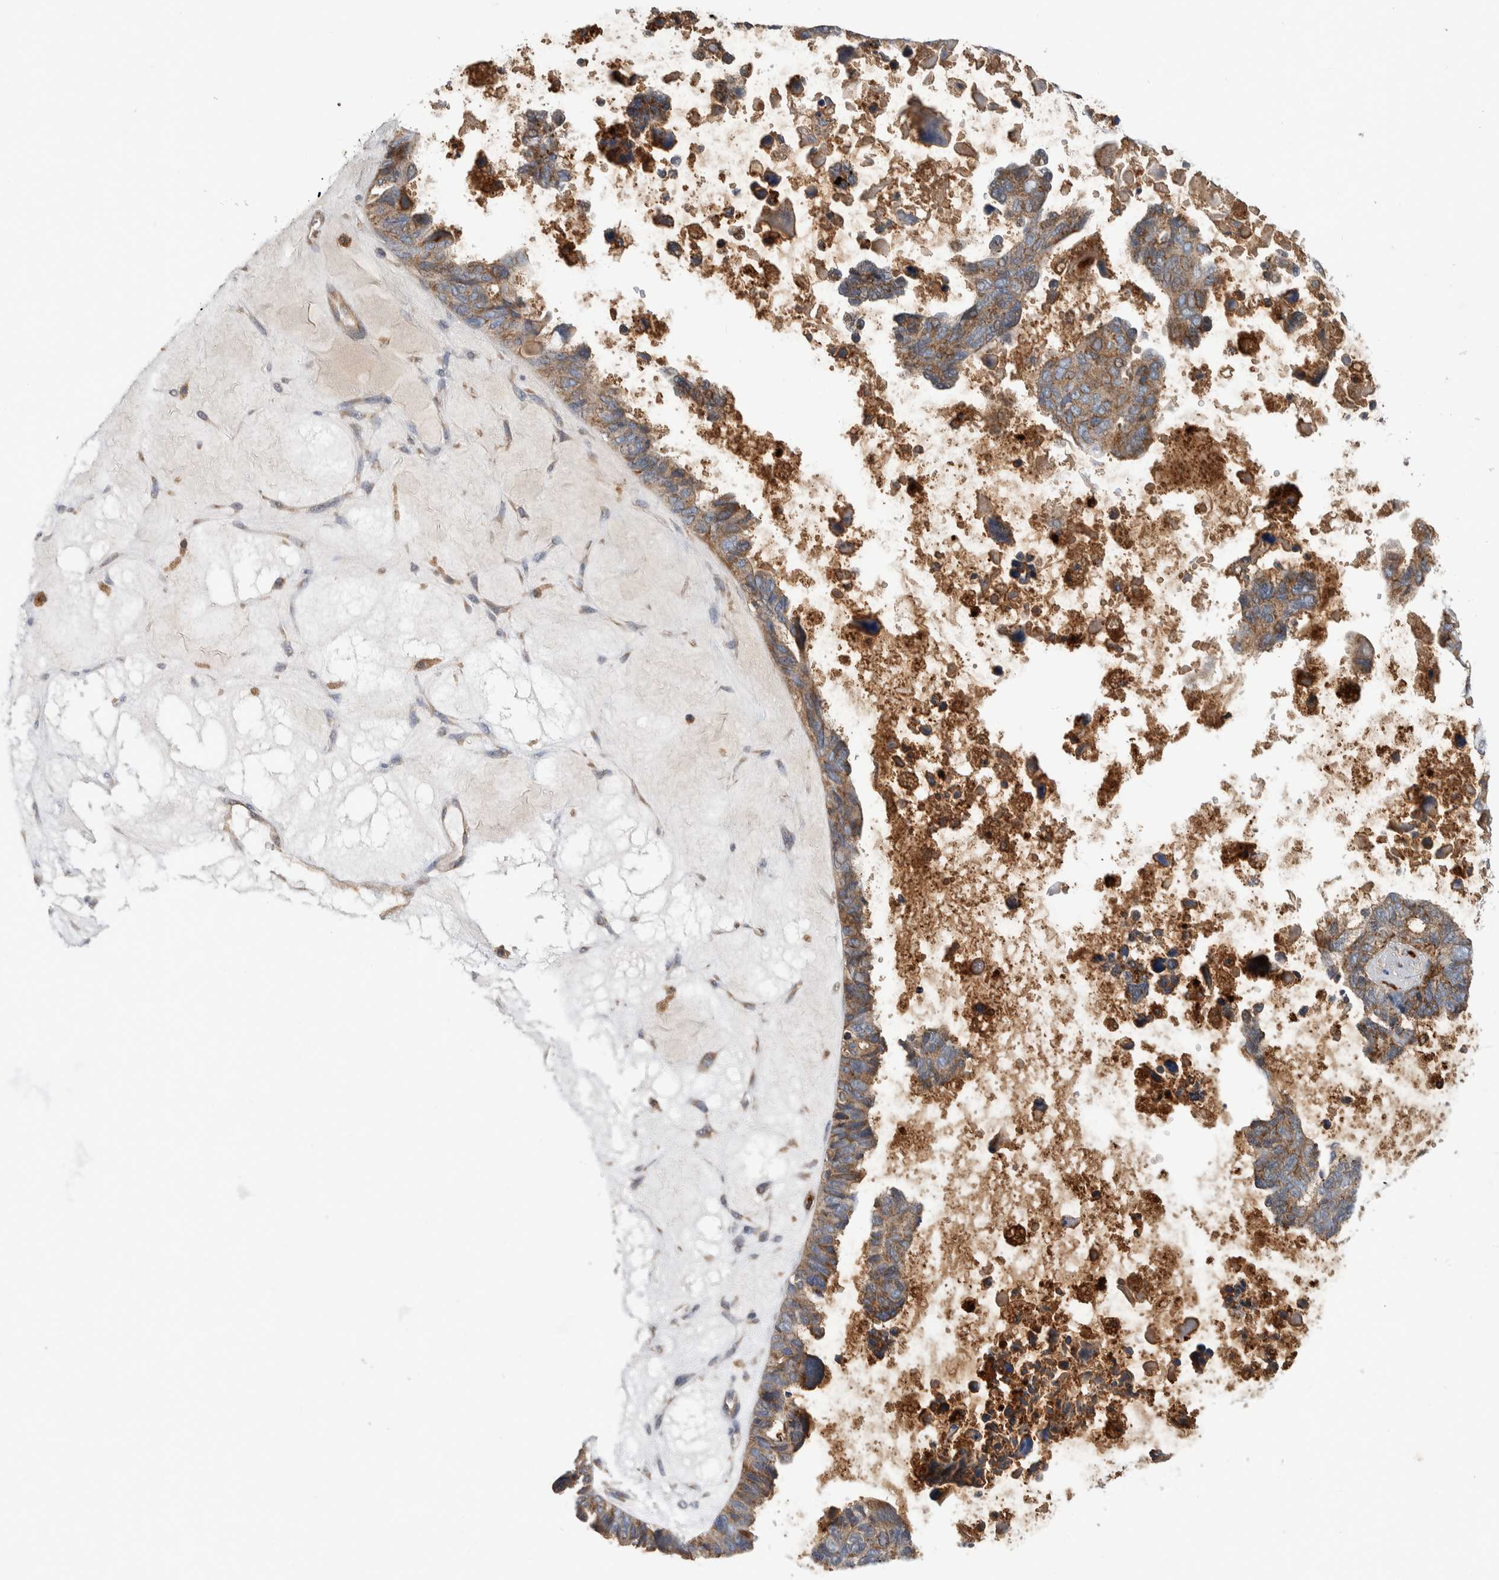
{"staining": {"intensity": "weak", "quantity": ">75%", "location": "cytoplasmic/membranous"}, "tissue": "ovarian cancer", "cell_type": "Tumor cells", "image_type": "cancer", "snomed": [{"axis": "morphology", "description": "Cystadenocarcinoma, serous, NOS"}, {"axis": "topography", "description": "Ovary"}], "caption": "A histopathology image of human ovarian serous cystadenocarcinoma stained for a protein reveals weak cytoplasmic/membranous brown staining in tumor cells.", "gene": "SDCBP", "patient": {"sex": "female", "age": 79}}